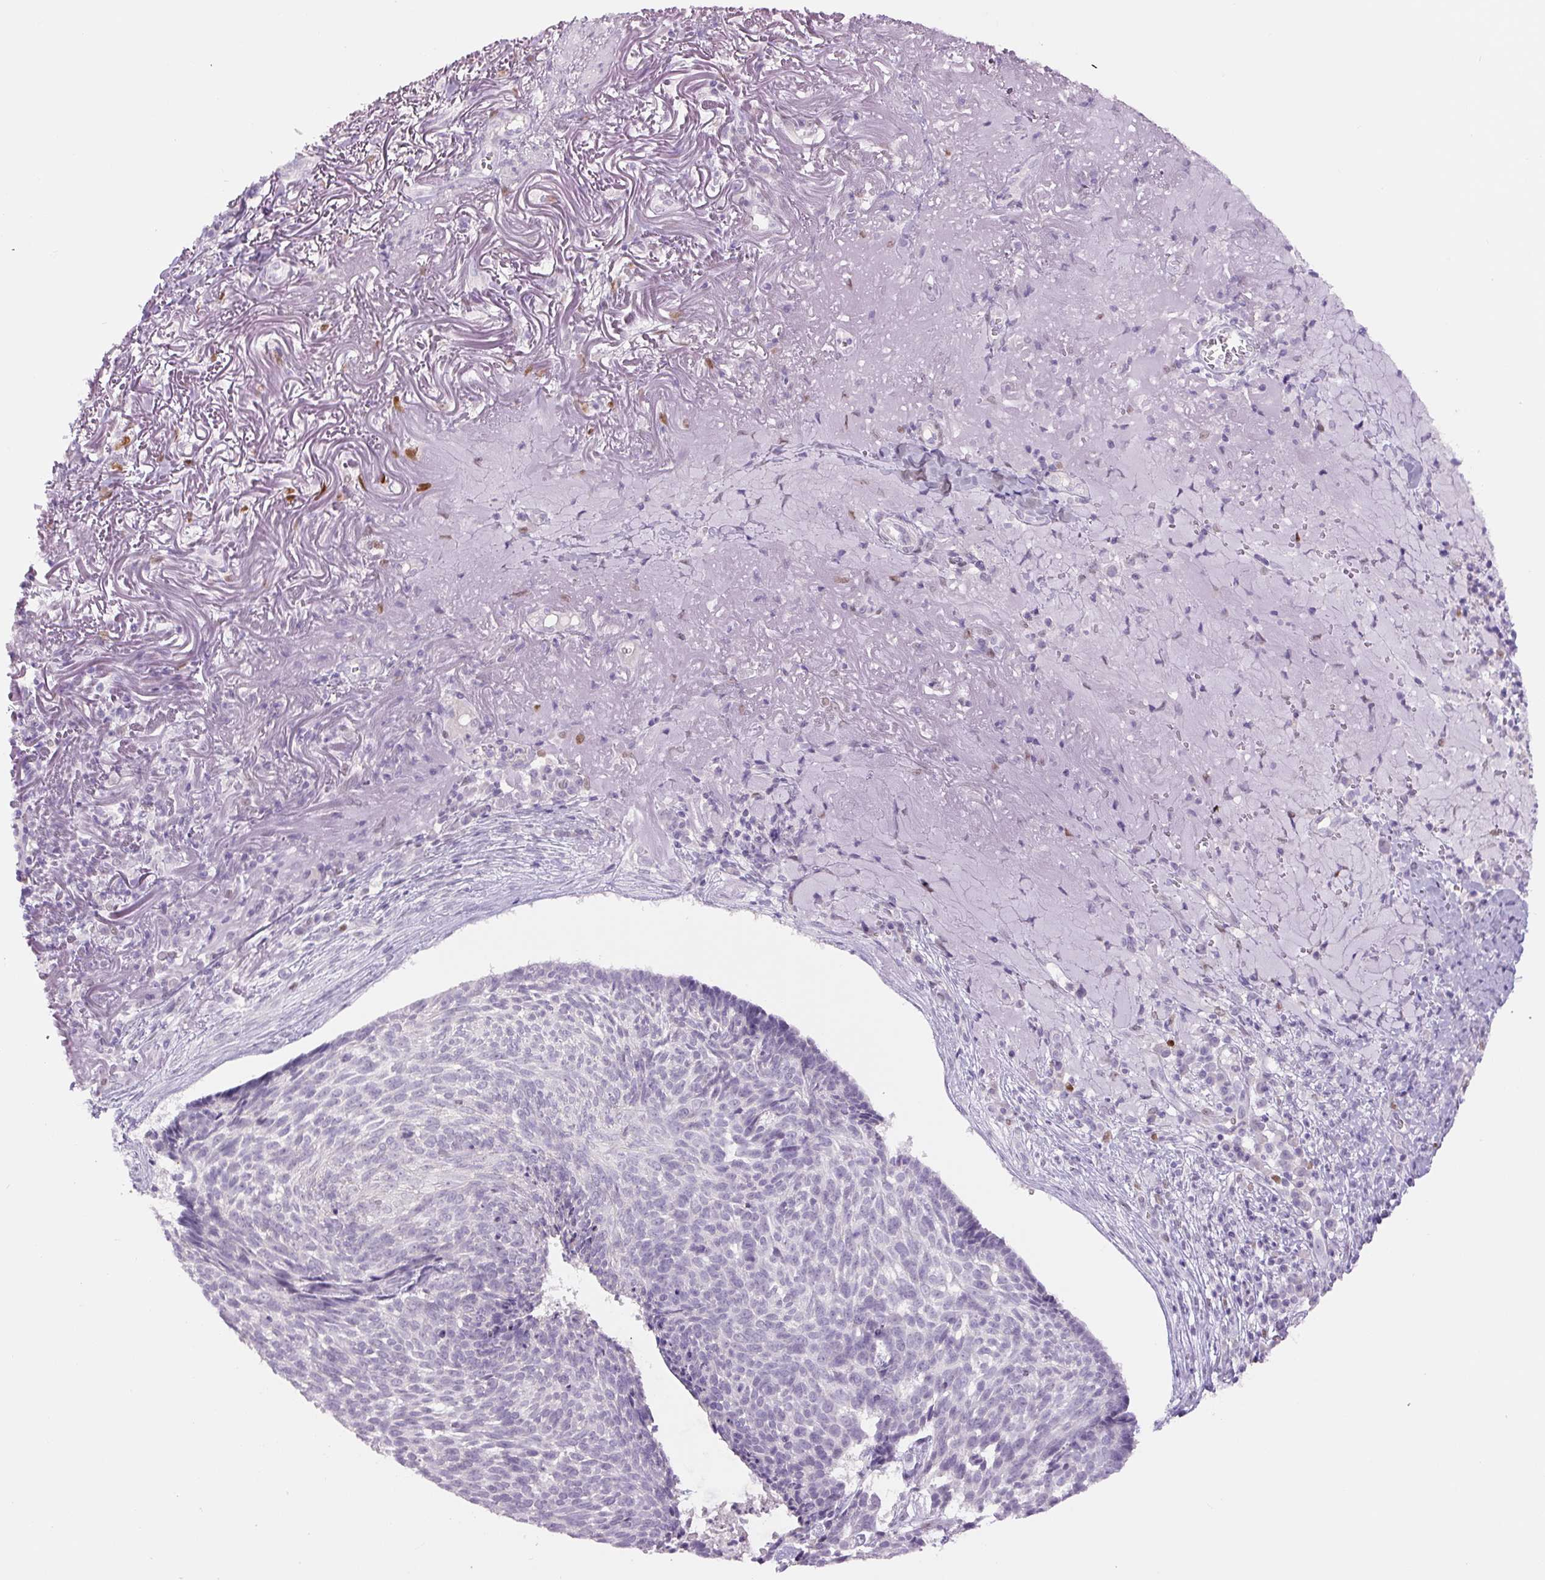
{"staining": {"intensity": "negative", "quantity": "none", "location": "none"}, "tissue": "skin cancer", "cell_type": "Tumor cells", "image_type": "cancer", "snomed": [{"axis": "morphology", "description": "Basal cell carcinoma"}, {"axis": "topography", "description": "Skin"}, {"axis": "topography", "description": "Skin of face"}], "caption": "Image shows no significant protein staining in tumor cells of skin cancer (basal cell carcinoma).", "gene": "SIX1", "patient": {"sex": "female", "age": 95}}